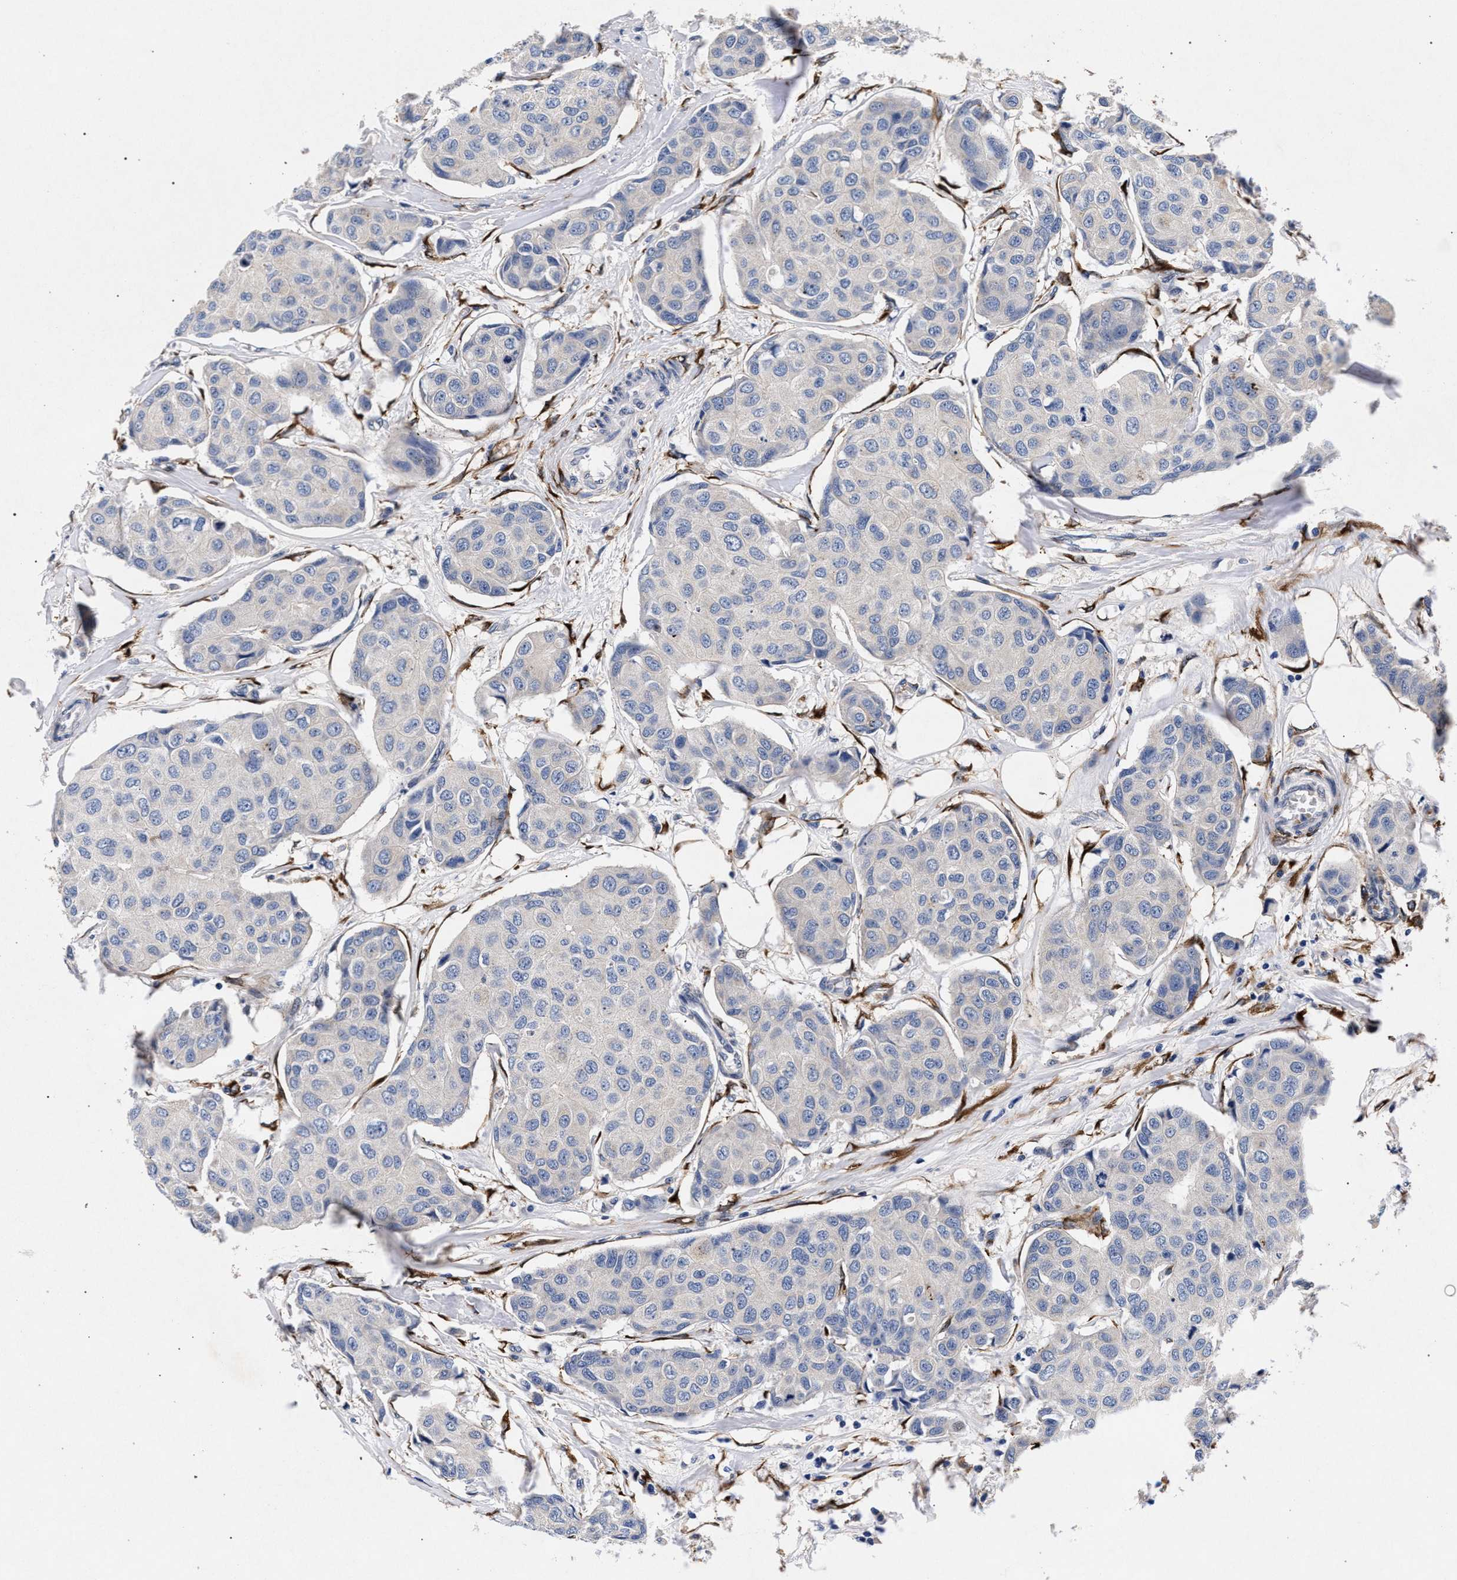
{"staining": {"intensity": "negative", "quantity": "none", "location": "none"}, "tissue": "breast cancer", "cell_type": "Tumor cells", "image_type": "cancer", "snomed": [{"axis": "morphology", "description": "Duct carcinoma"}, {"axis": "topography", "description": "Breast"}], "caption": "IHC image of breast cancer stained for a protein (brown), which reveals no expression in tumor cells. Nuclei are stained in blue.", "gene": "NEK7", "patient": {"sex": "female", "age": 80}}